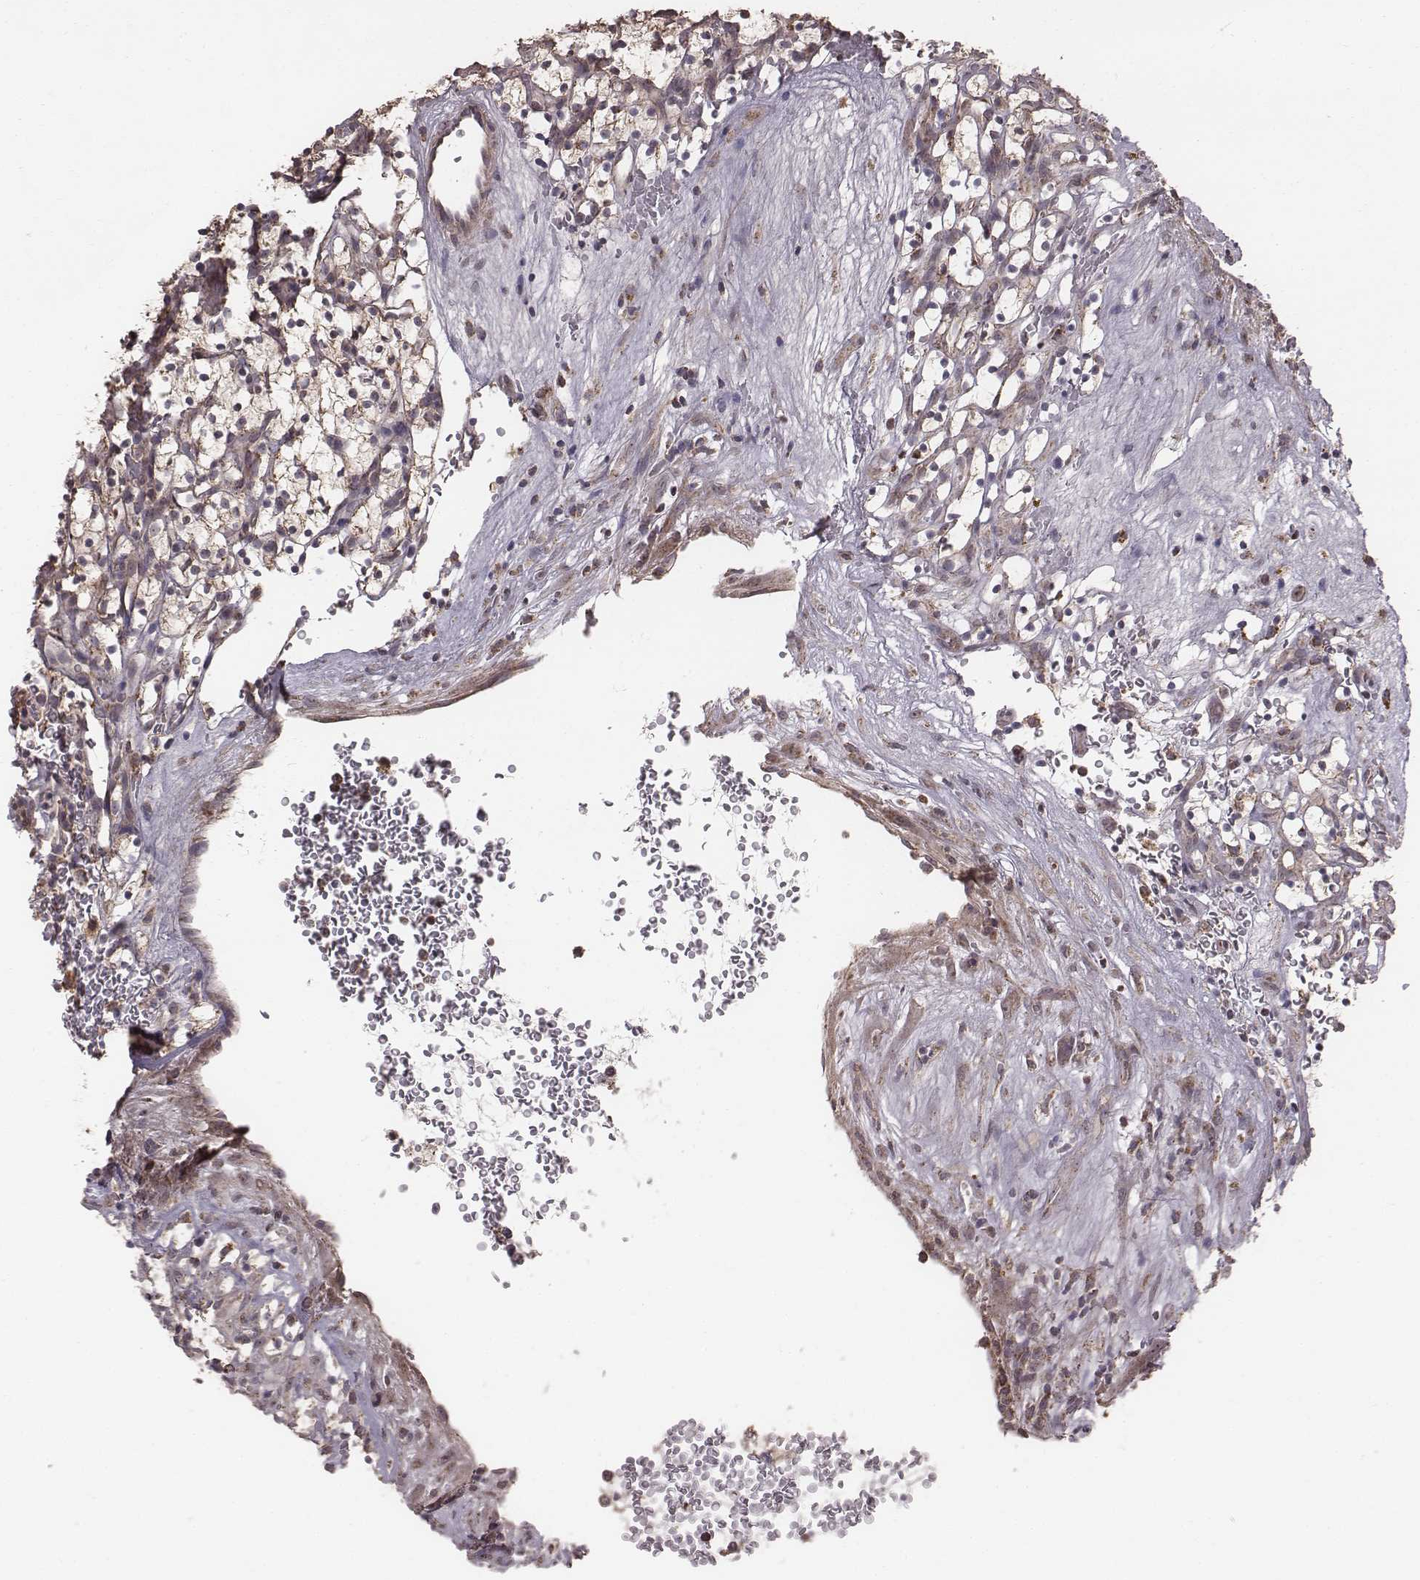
{"staining": {"intensity": "moderate", "quantity": ">75%", "location": "cytoplasmic/membranous"}, "tissue": "renal cancer", "cell_type": "Tumor cells", "image_type": "cancer", "snomed": [{"axis": "morphology", "description": "Adenocarcinoma, NOS"}, {"axis": "topography", "description": "Kidney"}], "caption": "IHC of human adenocarcinoma (renal) exhibits medium levels of moderate cytoplasmic/membranous expression in about >75% of tumor cells.", "gene": "PDCD2L", "patient": {"sex": "female", "age": 64}}